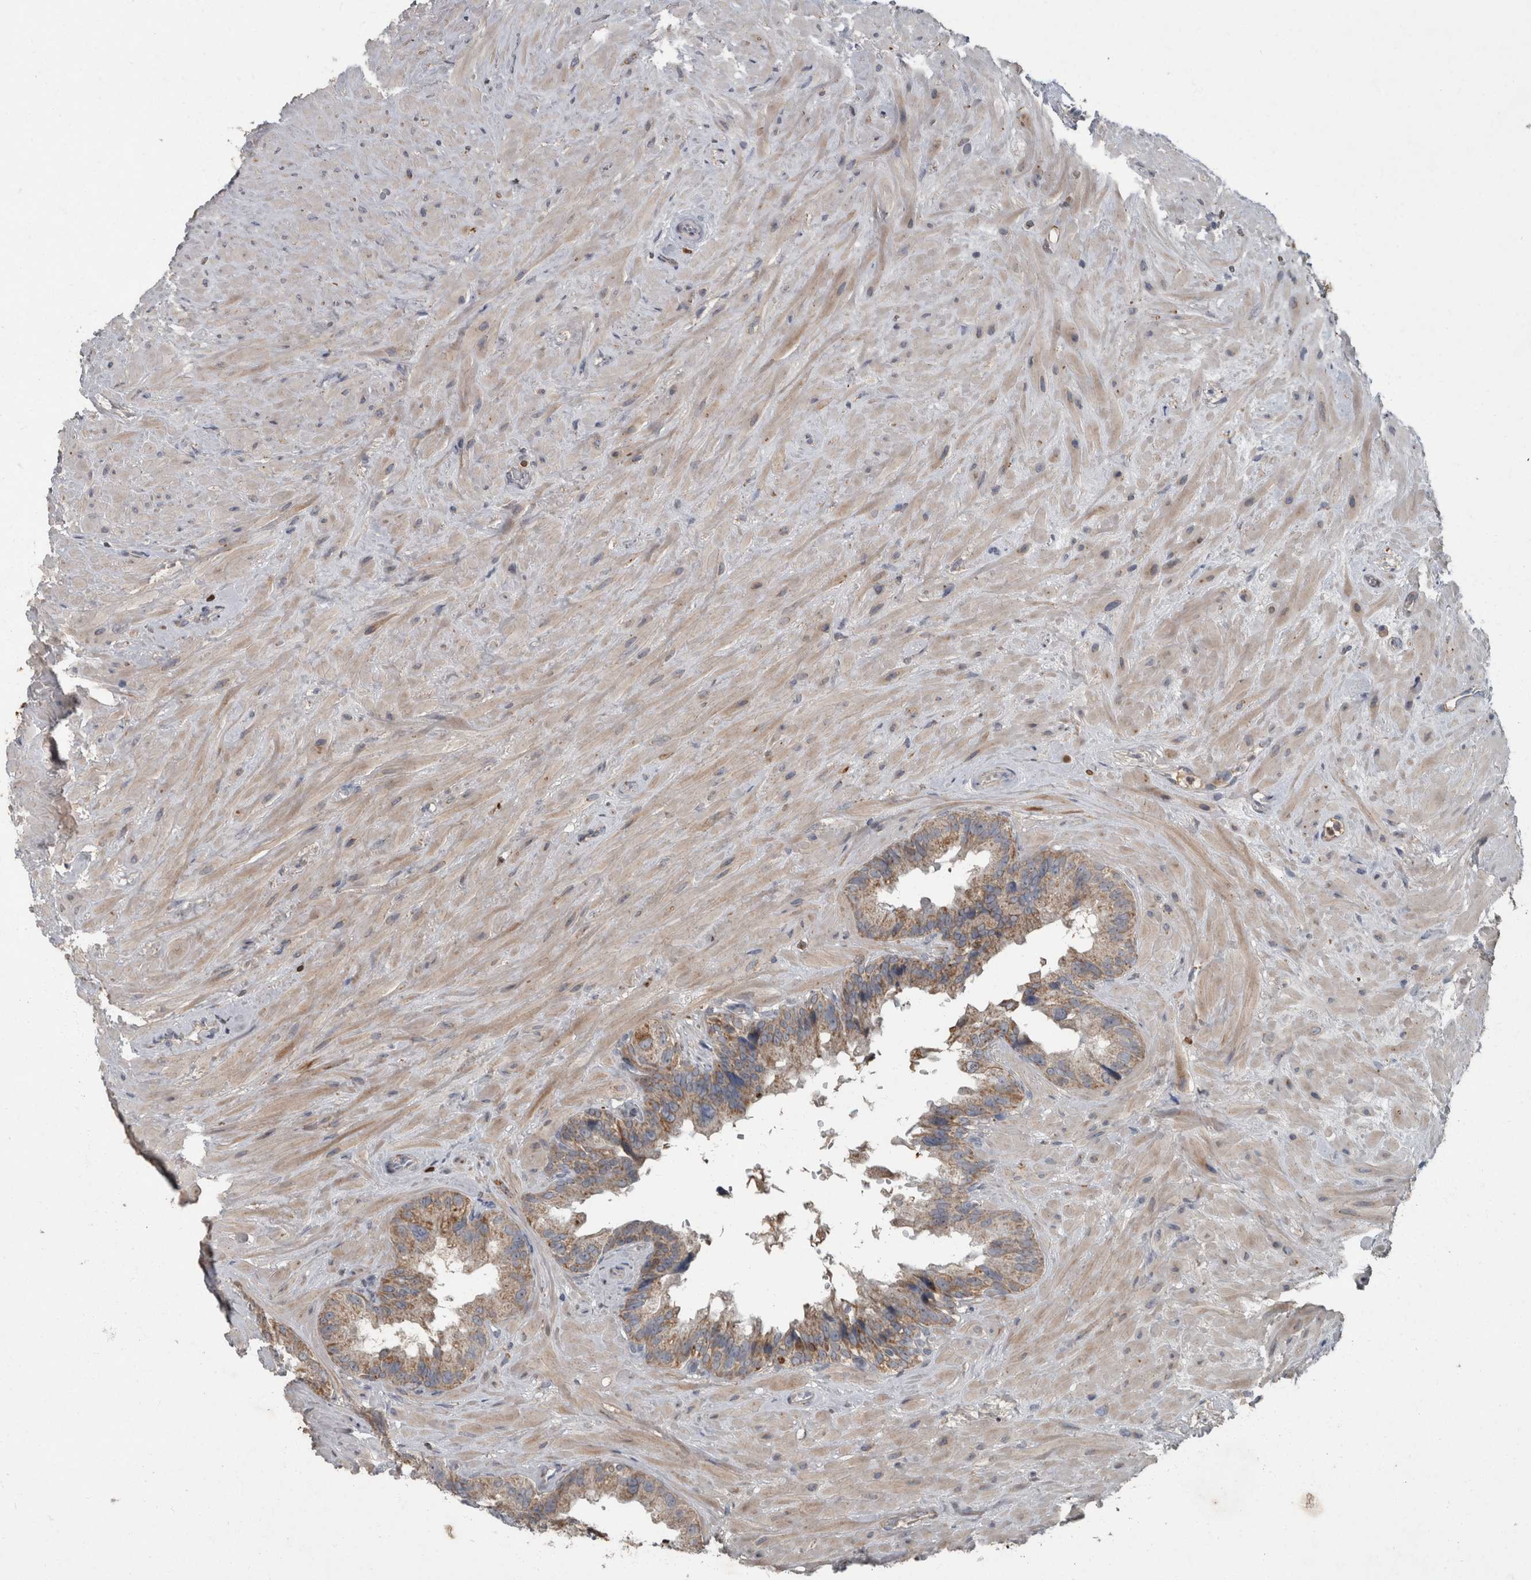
{"staining": {"intensity": "weak", "quantity": ">75%", "location": "cytoplasmic/membranous"}, "tissue": "seminal vesicle", "cell_type": "Glandular cells", "image_type": "normal", "snomed": [{"axis": "morphology", "description": "Normal tissue, NOS"}, {"axis": "topography", "description": "Seminal veicle"}], "caption": "High-power microscopy captured an immunohistochemistry micrograph of normal seminal vesicle, revealing weak cytoplasmic/membranous positivity in approximately >75% of glandular cells.", "gene": "PPP1R3C", "patient": {"sex": "male", "age": 80}}